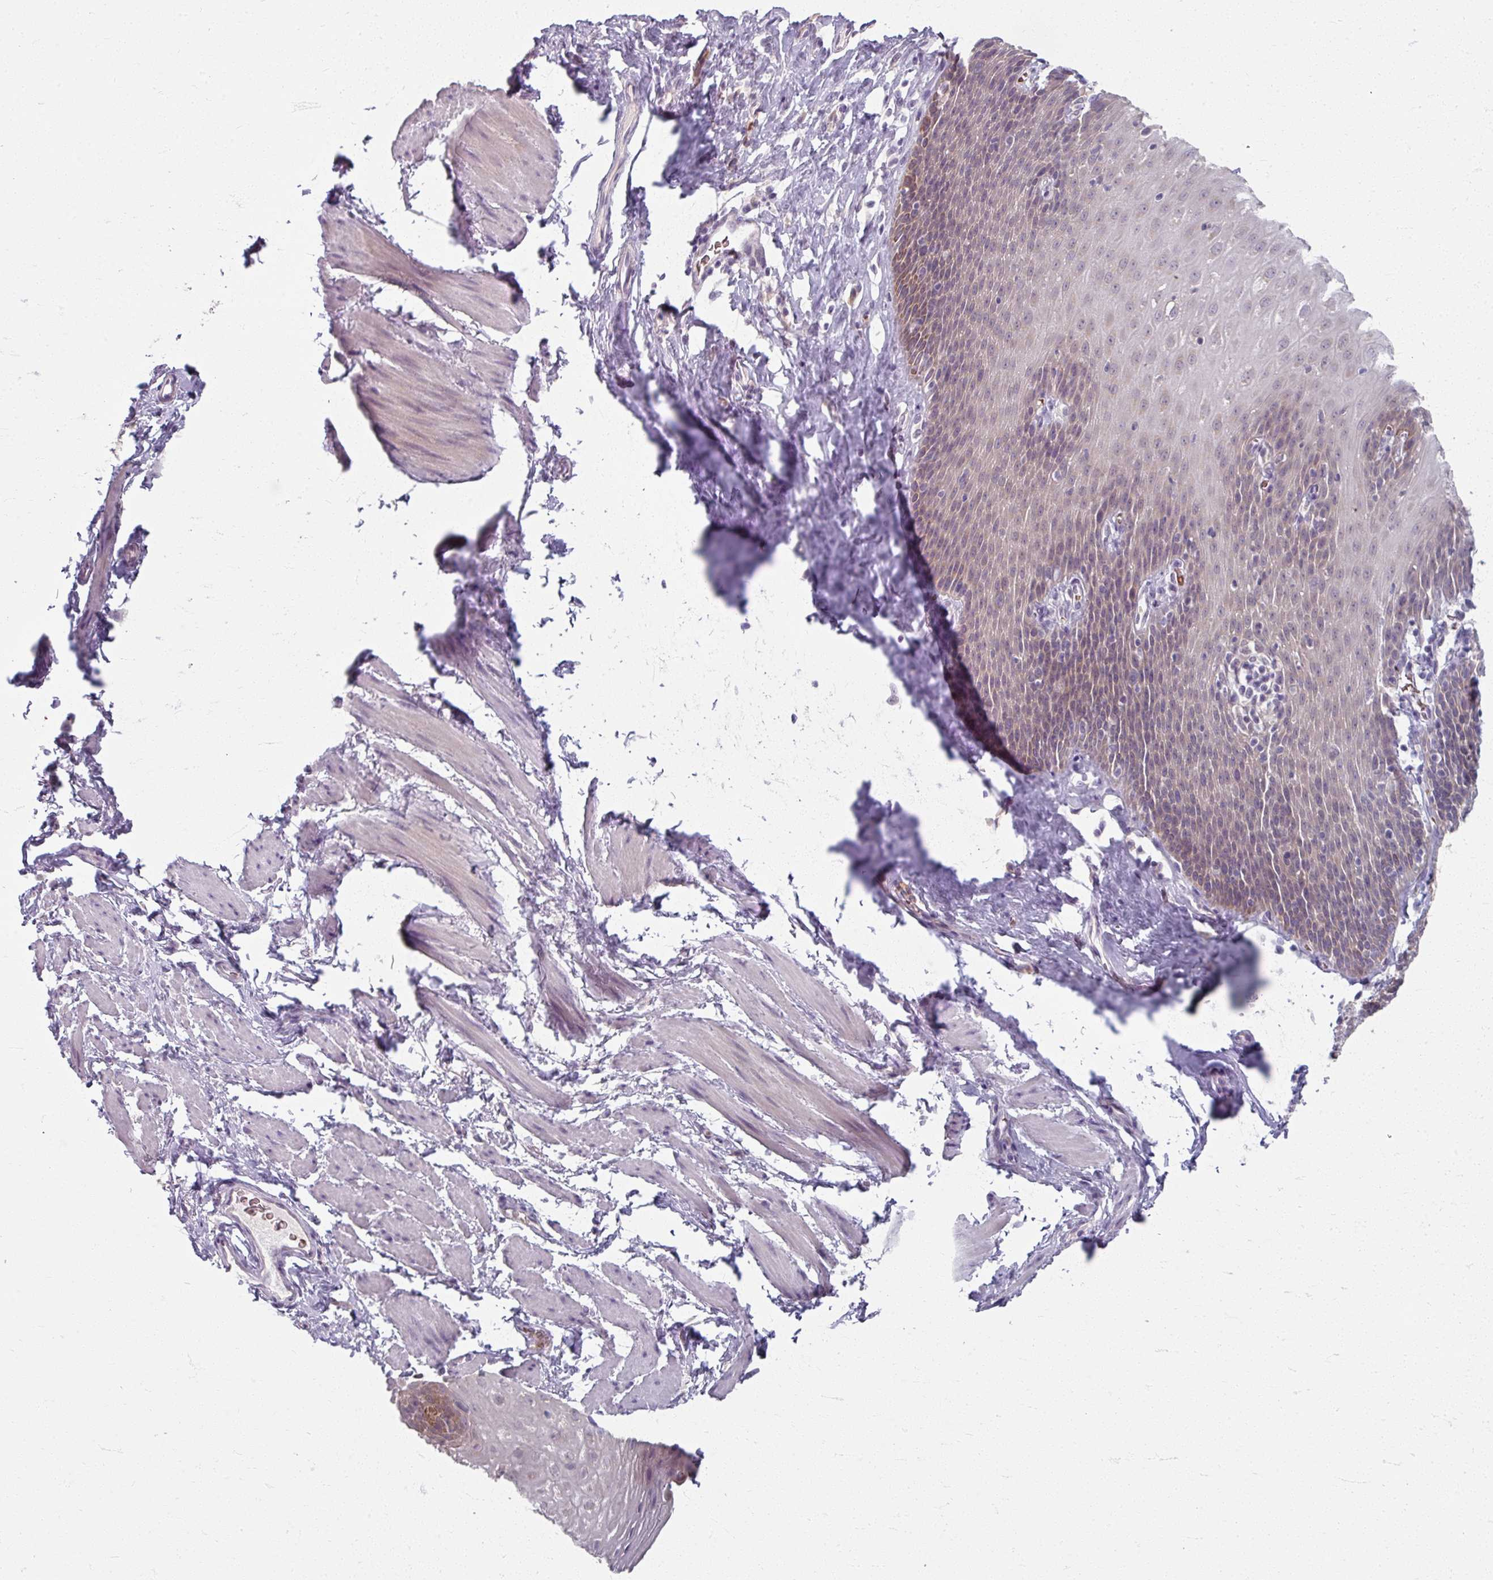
{"staining": {"intensity": "weak", "quantity": "25%-75%", "location": "cytoplasmic/membranous"}, "tissue": "esophagus", "cell_type": "Squamous epithelial cells", "image_type": "normal", "snomed": [{"axis": "morphology", "description": "Normal tissue, NOS"}, {"axis": "topography", "description": "Esophagus"}], "caption": "Immunohistochemistry (IHC) micrograph of benign human esophagus stained for a protein (brown), which demonstrates low levels of weak cytoplasmic/membranous staining in approximately 25%-75% of squamous epithelial cells.", "gene": "KMT5C", "patient": {"sex": "female", "age": 61}}